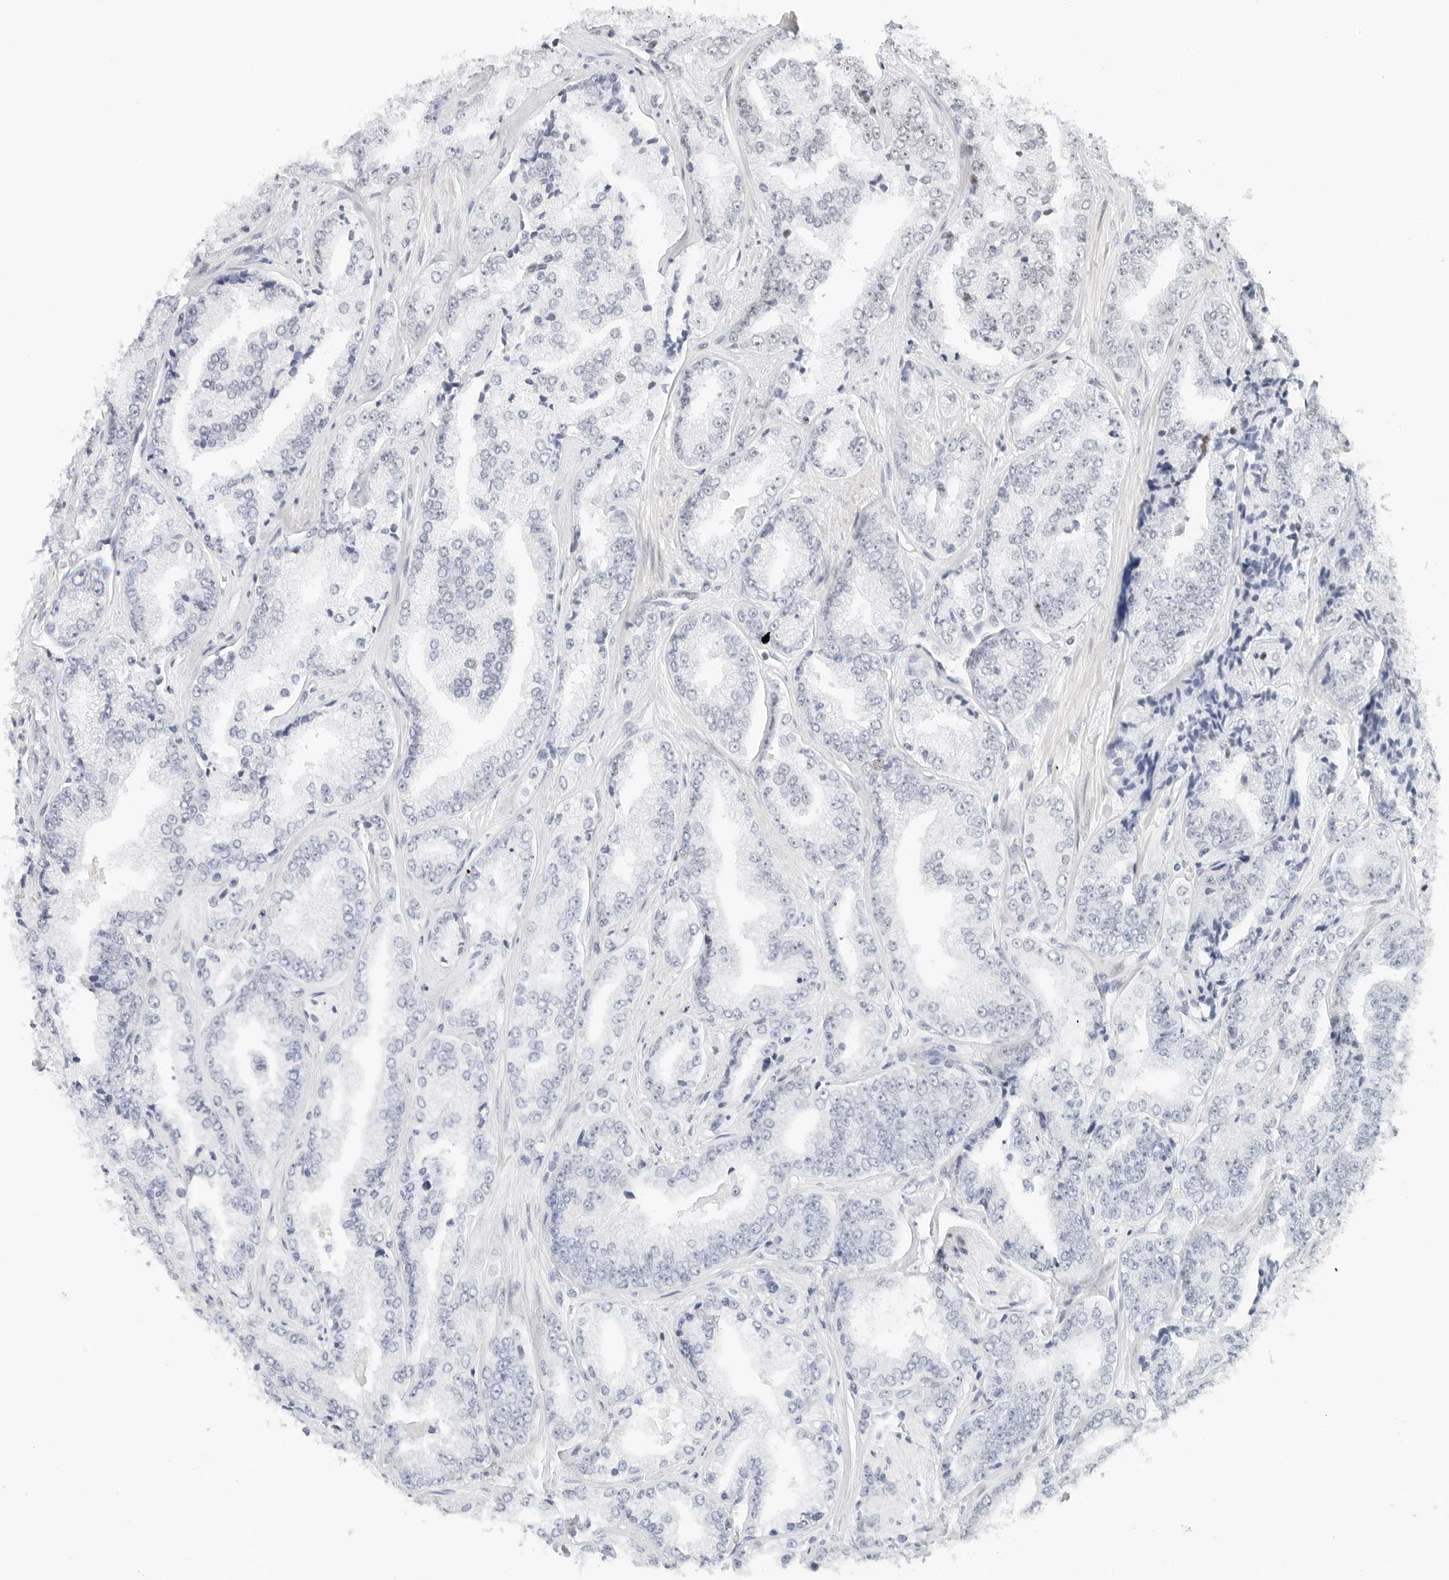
{"staining": {"intensity": "negative", "quantity": "none", "location": "none"}, "tissue": "prostate cancer", "cell_type": "Tumor cells", "image_type": "cancer", "snomed": [{"axis": "morphology", "description": "Adenocarcinoma, High grade"}, {"axis": "topography", "description": "Prostate"}], "caption": "IHC of human prostate cancer exhibits no staining in tumor cells. Brightfield microscopy of IHC stained with DAB (brown) and hematoxylin (blue), captured at high magnification.", "gene": "NTMT2", "patient": {"sex": "male", "age": 71}}